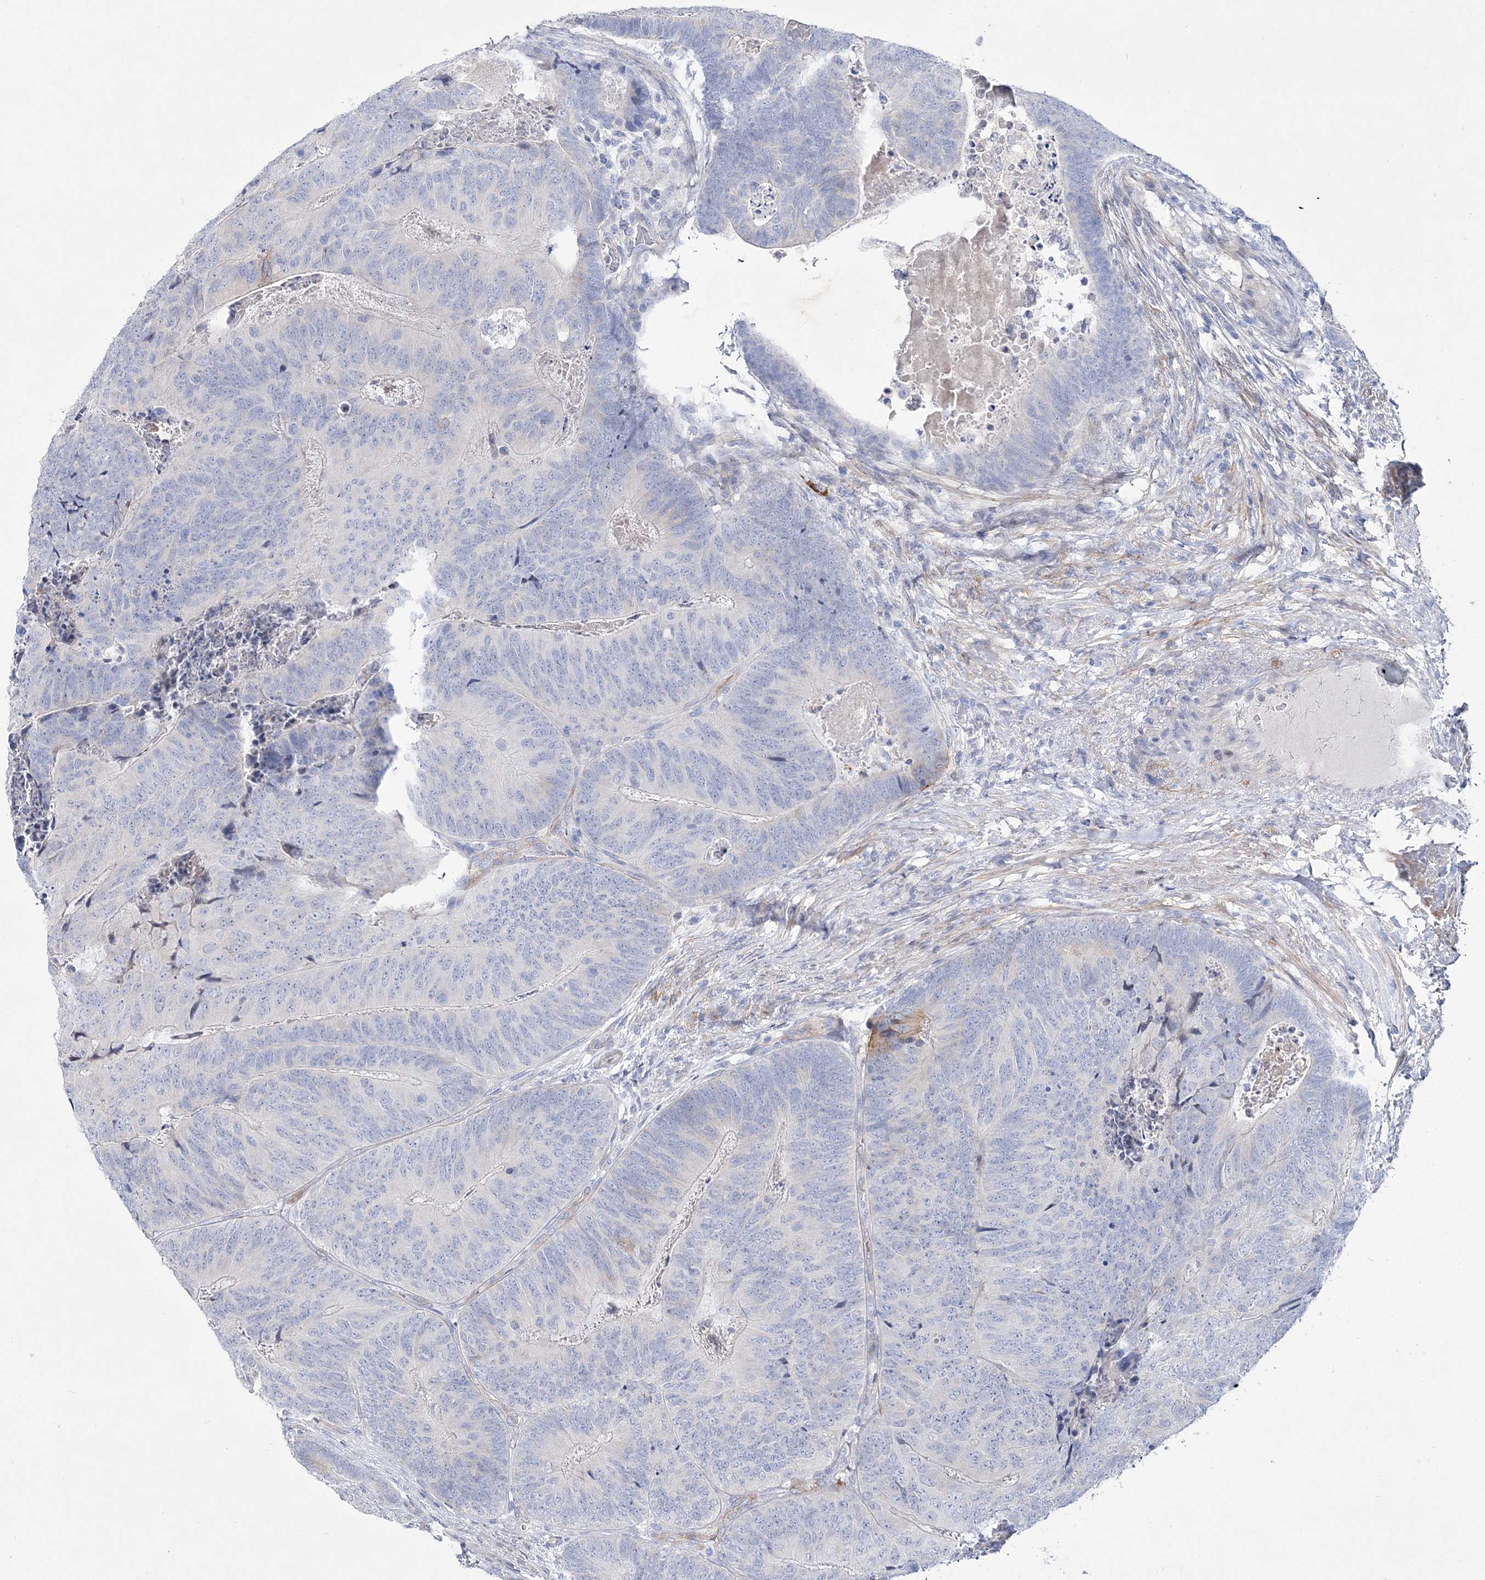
{"staining": {"intensity": "negative", "quantity": "none", "location": "none"}, "tissue": "colorectal cancer", "cell_type": "Tumor cells", "image_type": "cancer", "snomed": [{"axis": "morphology", "description": "Adenocarcinoma, NOS"}, {"axis": "topography", "description": "Colon"}], "caption": "Colorectal adenocarcinoma was stained to show a protein in brown. There is no significant expression in tumor cells. The staining is performed using DAB brown chromogen with nuclei counter-stained in using hematoxylin.", "gene": "ANO1", "patient": {"sex": "female", "age": 67}}